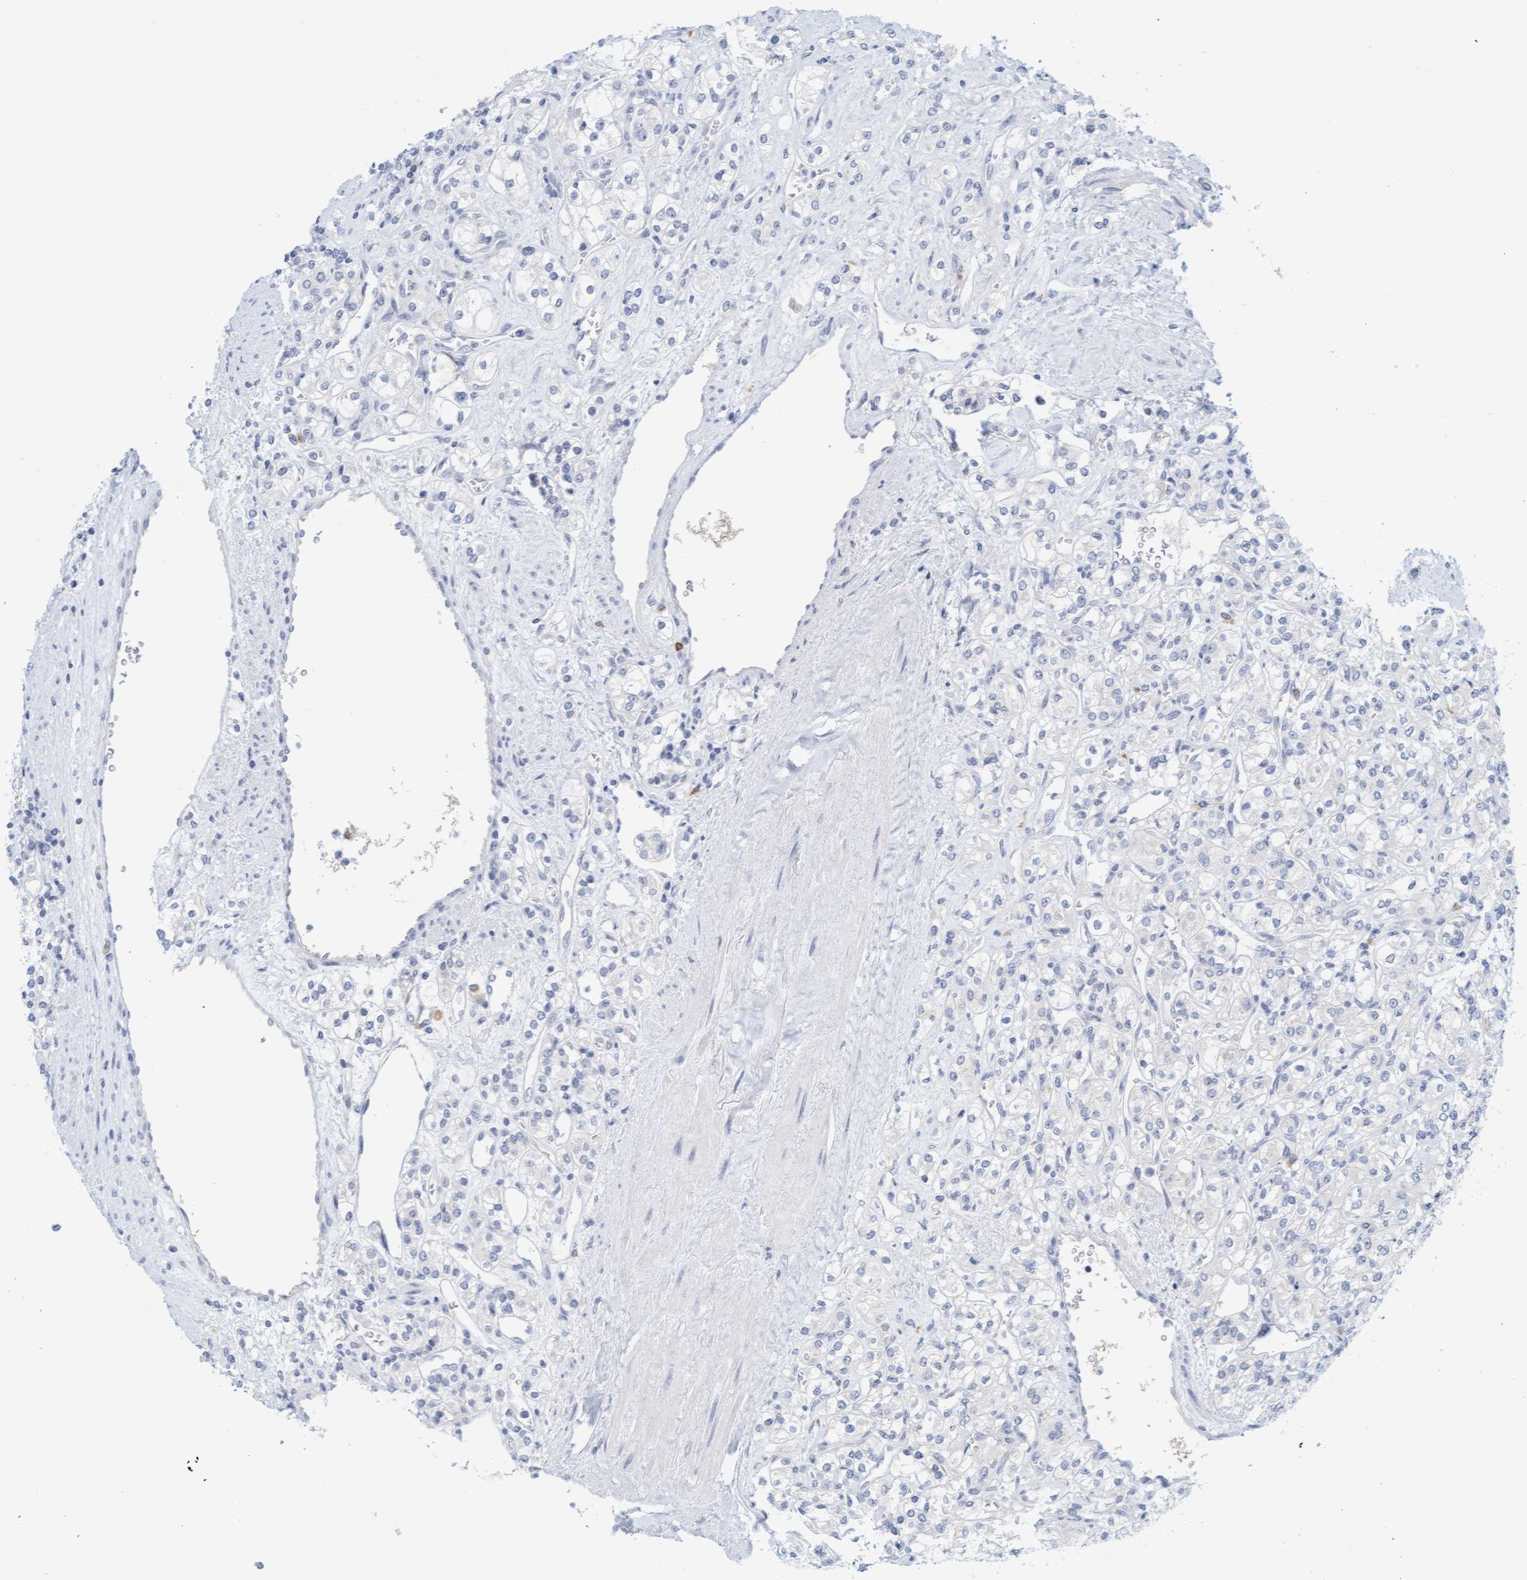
{"staining": {"intensity": "negative", "quantity": "none", "location": "none"}, "tissue": "renal cancer", "cell_type": "Tumor cells", "image_type": "cancer", "snomed": [{"axis": "morphology", "description": "Adenocarcinoma, NOS"}, {"axis": "topography", "description": "Kidney"}], "caption": "Histopathology image shows no protein staining in tumor cells of renal adenocarcinoma tissue.", "gene": "CPA3", "patient": {"sex": "male", "age": 77}}